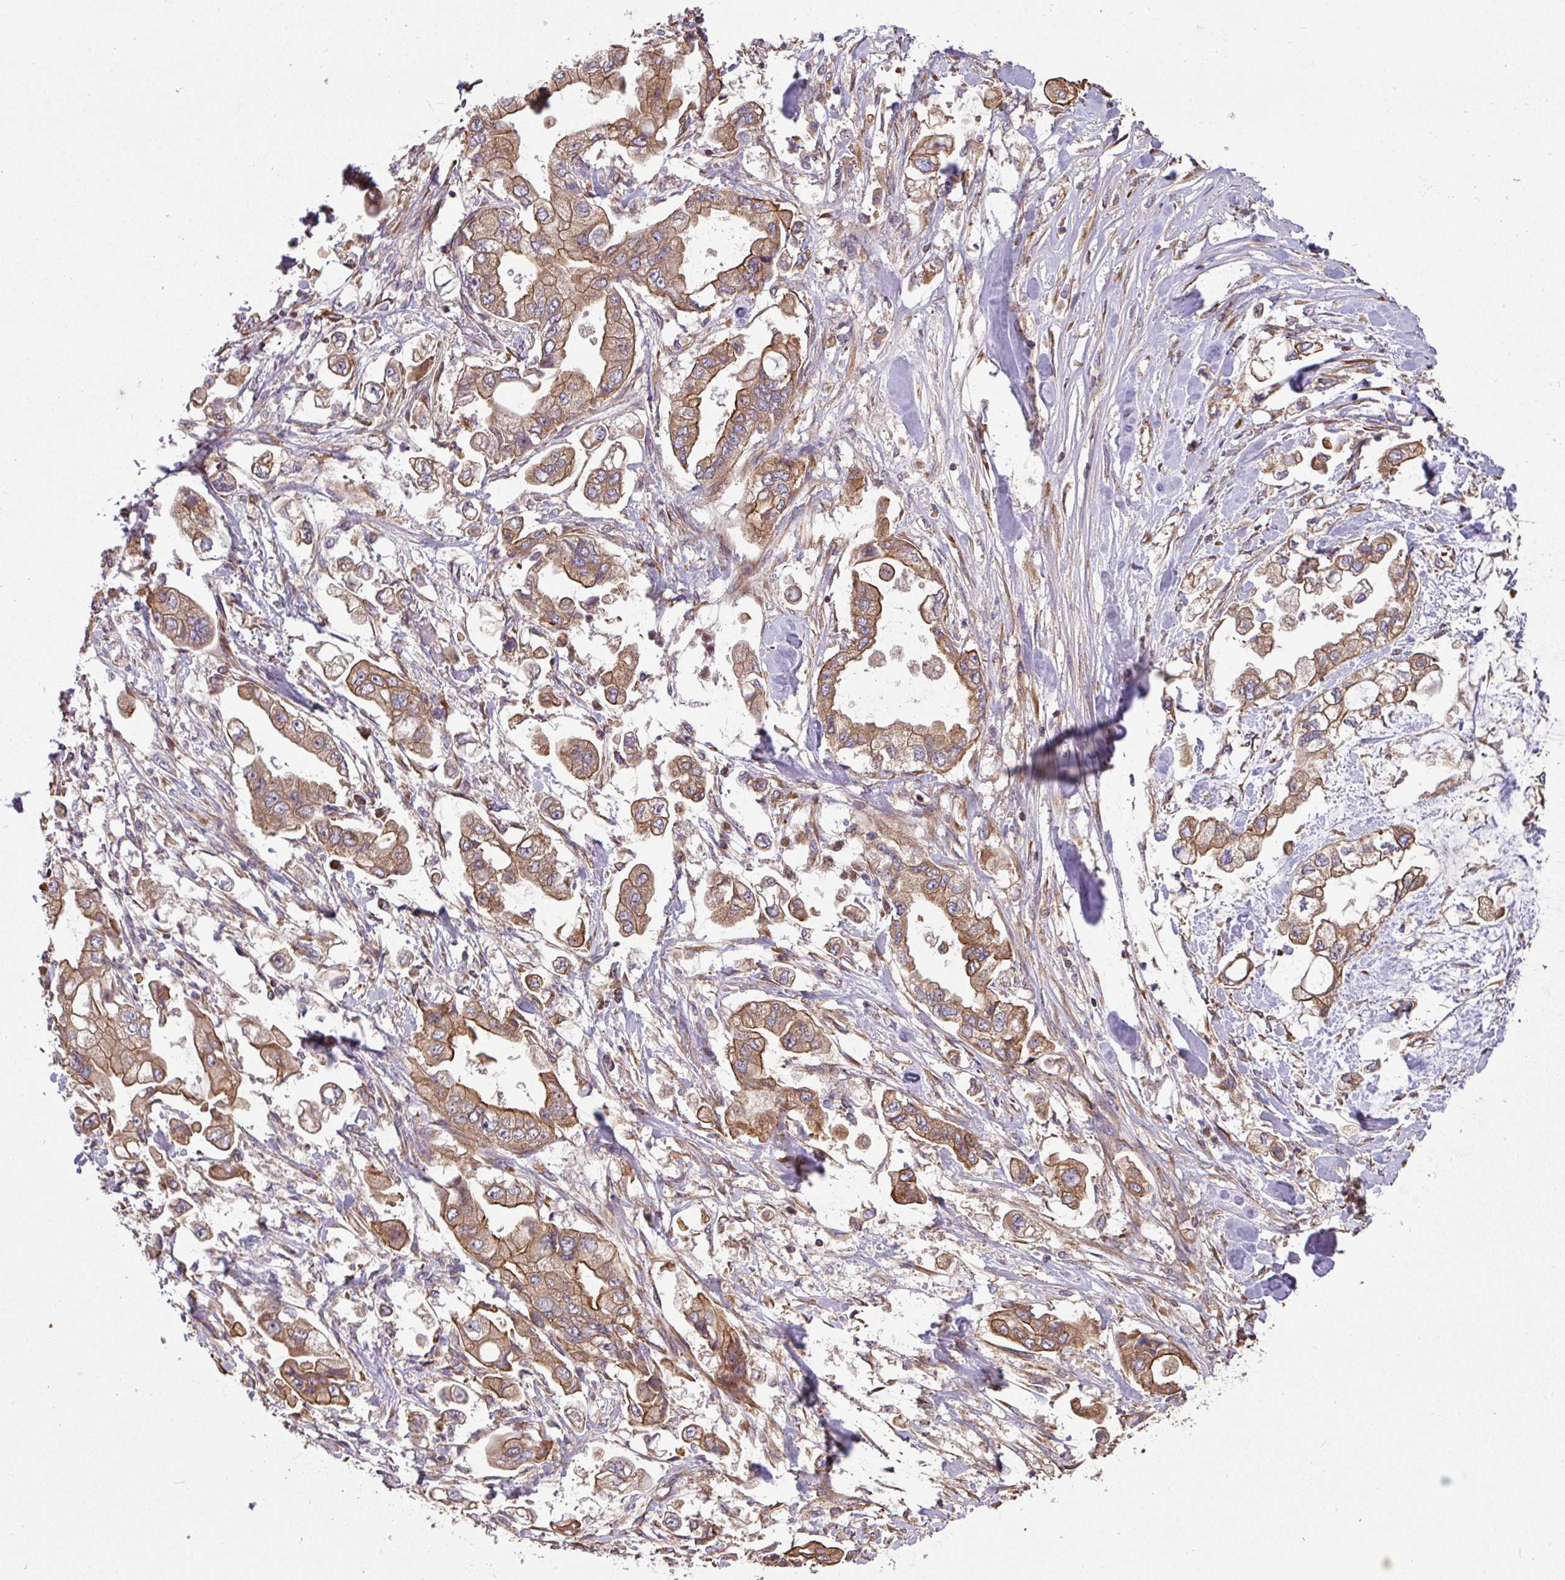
{"staining": {"intensity": "moderate", "quantity": ">75%", "location": "cytoplasmic/membranous"}, "tissue": "stomach cancer", "cell_type": "Tumor cells", "image_type": "cancer", "snomed": [{"axis": "morphology", "description": "Adenocarcinoma, NOS"}, {"axis": "topography", "description": "Stomach"}], "caption": "This is a photomicrograph of immunohistochemistry staining of stomach cancer (adenocarcinoma), which shows moderate expression in the cytoplasmic/membranous of tumor cells.", "gene": "VENTX", "patient": {"sex": "male", "age": 62}}